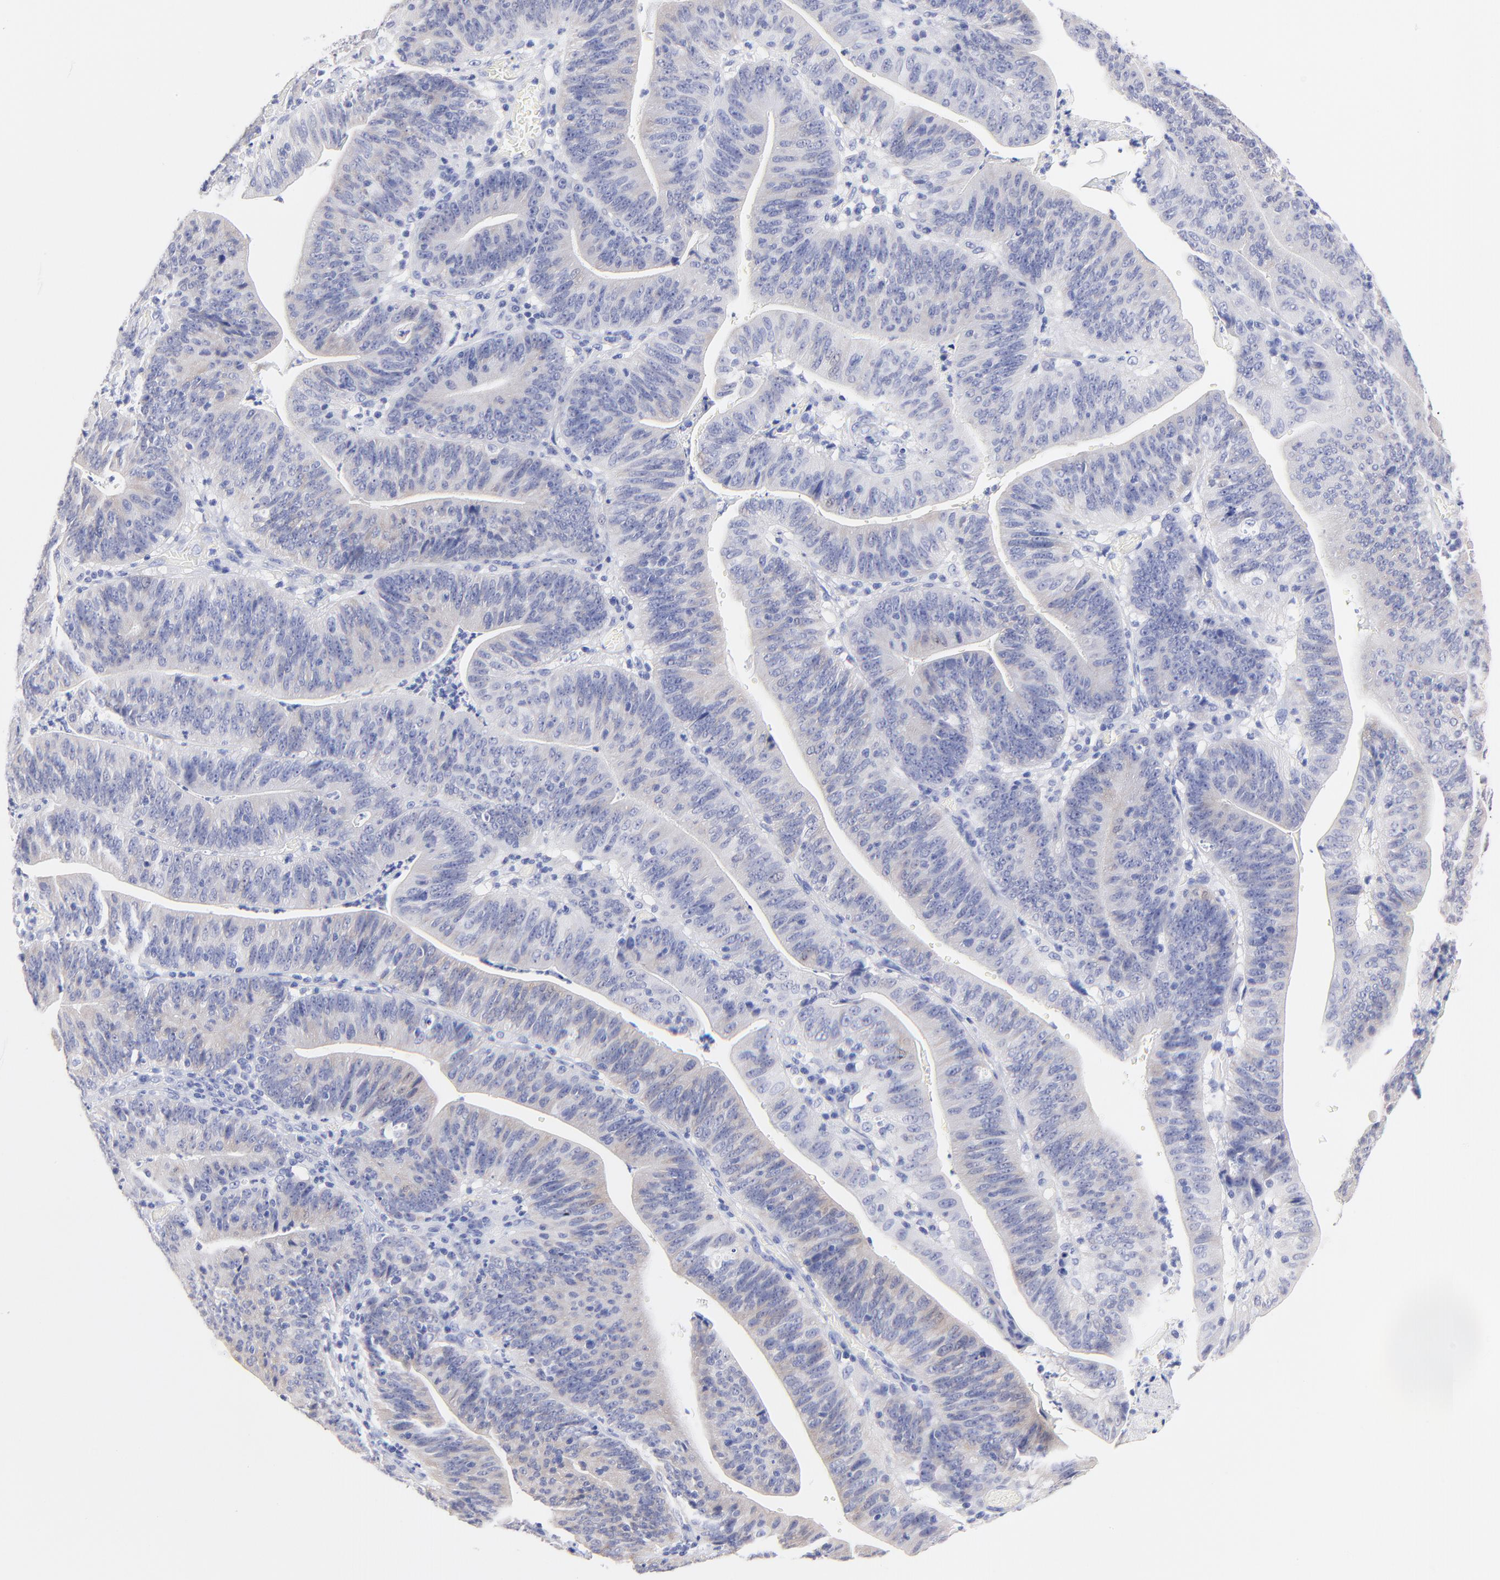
{"staining": {"intensity": "weak", "quantity": "<25%", "location": "cytoplasmic/membranous"}, "tissue": "stomach cancer", "cell_type": "Tumor cells", "image_type": "cancer", "snomed": [{"axis": "morphology", "description": "Adenocarcinoma, NOS"}, {"axis": "topography", "description": "Stomach, lower"}], "caption": "Histopathology image shows no protein positivity in tumor cells of stomach cancer tissue.", "gene": "CFAP57", "patient": {"sex": "female", "age": 86}}